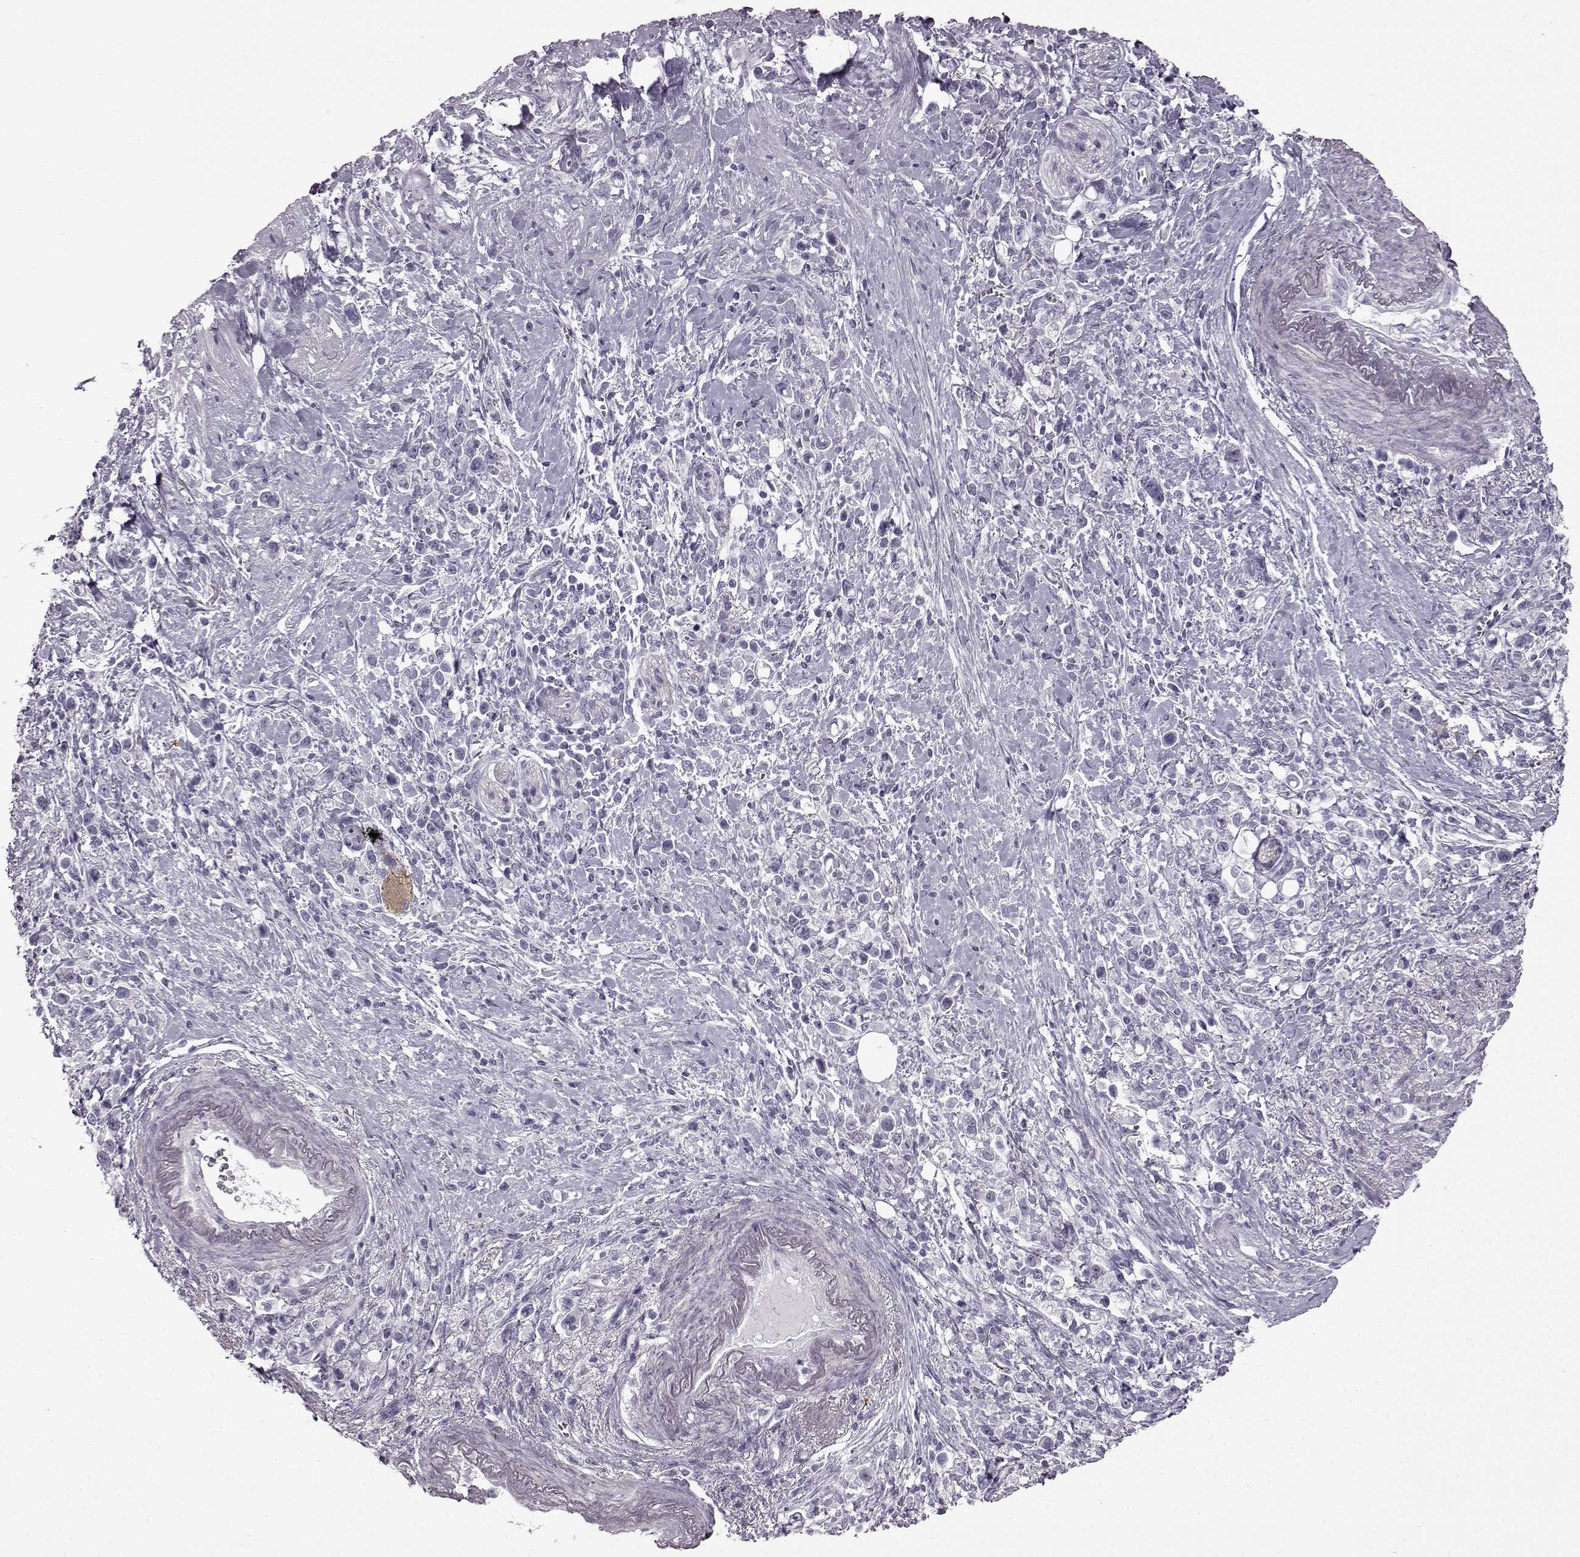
{"staining": {"intensity": "negative", "quantity": "none", "location": "none"}, "tissue": "stomach cancer", "cell_type": "Tumor cells", "image_type": "cancer", "snomed": [{"axis": "morphology", "description": "Adenocarcinoma, NOS"}, {"axis": "topography", "description": "Stomach"}], "caption": "Immunohistochemistry (IHC) histopathology image of neoplastic tissue: human stomach cancer (adenocarcinoma) stained with DAB reveals no significant protein staining in tumor cells.", "gene": "SLC28A2", "patient": {"sex": "male", "age": 63}}